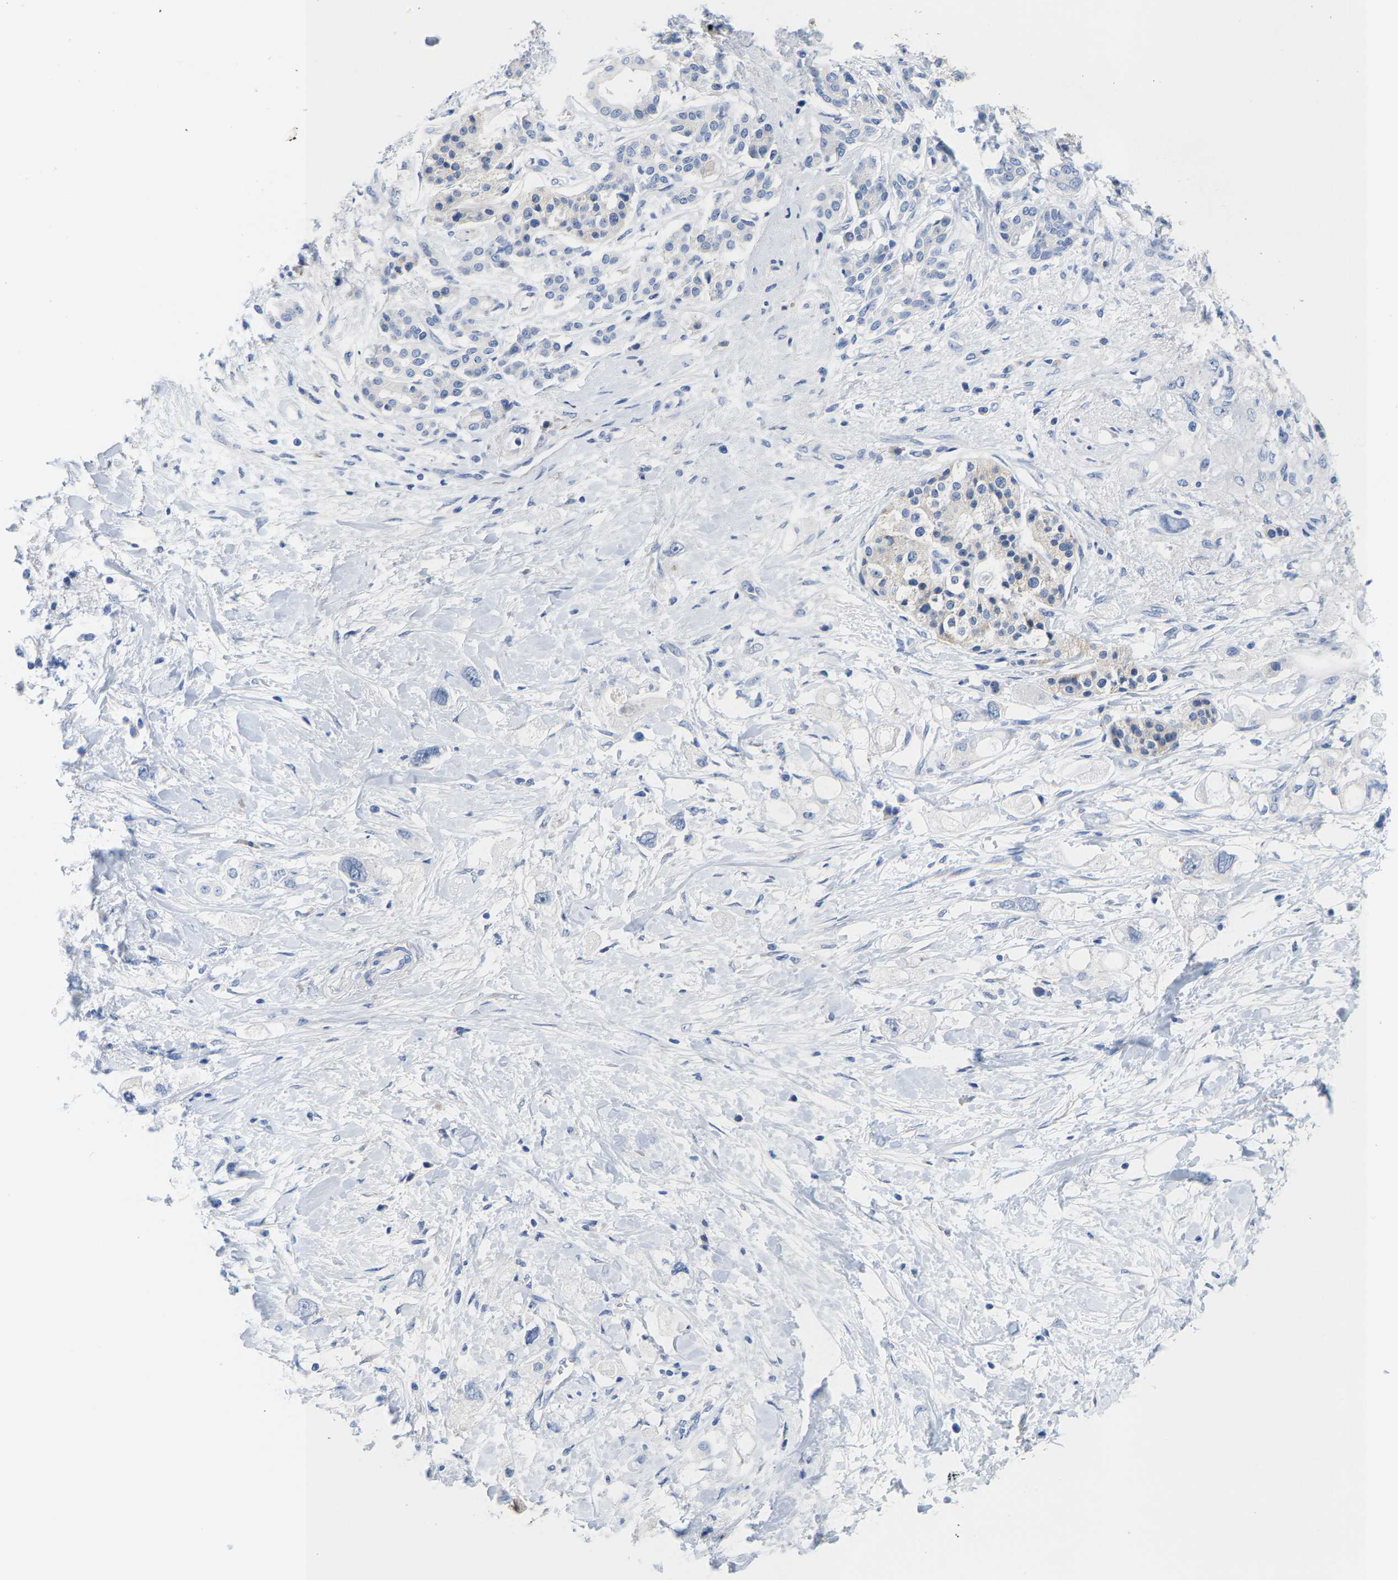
{"staining": {"intensity": "negative", "quantity": "none", "location": "none"}, "tissue": "pancreatic cancer", "cell_type": "Tumor cells", "image_type": "cancer", "snomed": [{"axis": "morphology", "description": "Adenocarcinoma, NOS"}, {"axis": "topography", "description": "Pancreas"}], "caption": "Tumor cells are negative for protein expression in human pancreatic adenocarcinoma.", "gene": "KLHL1", "patient": {"sex": "female", "age": 56}}